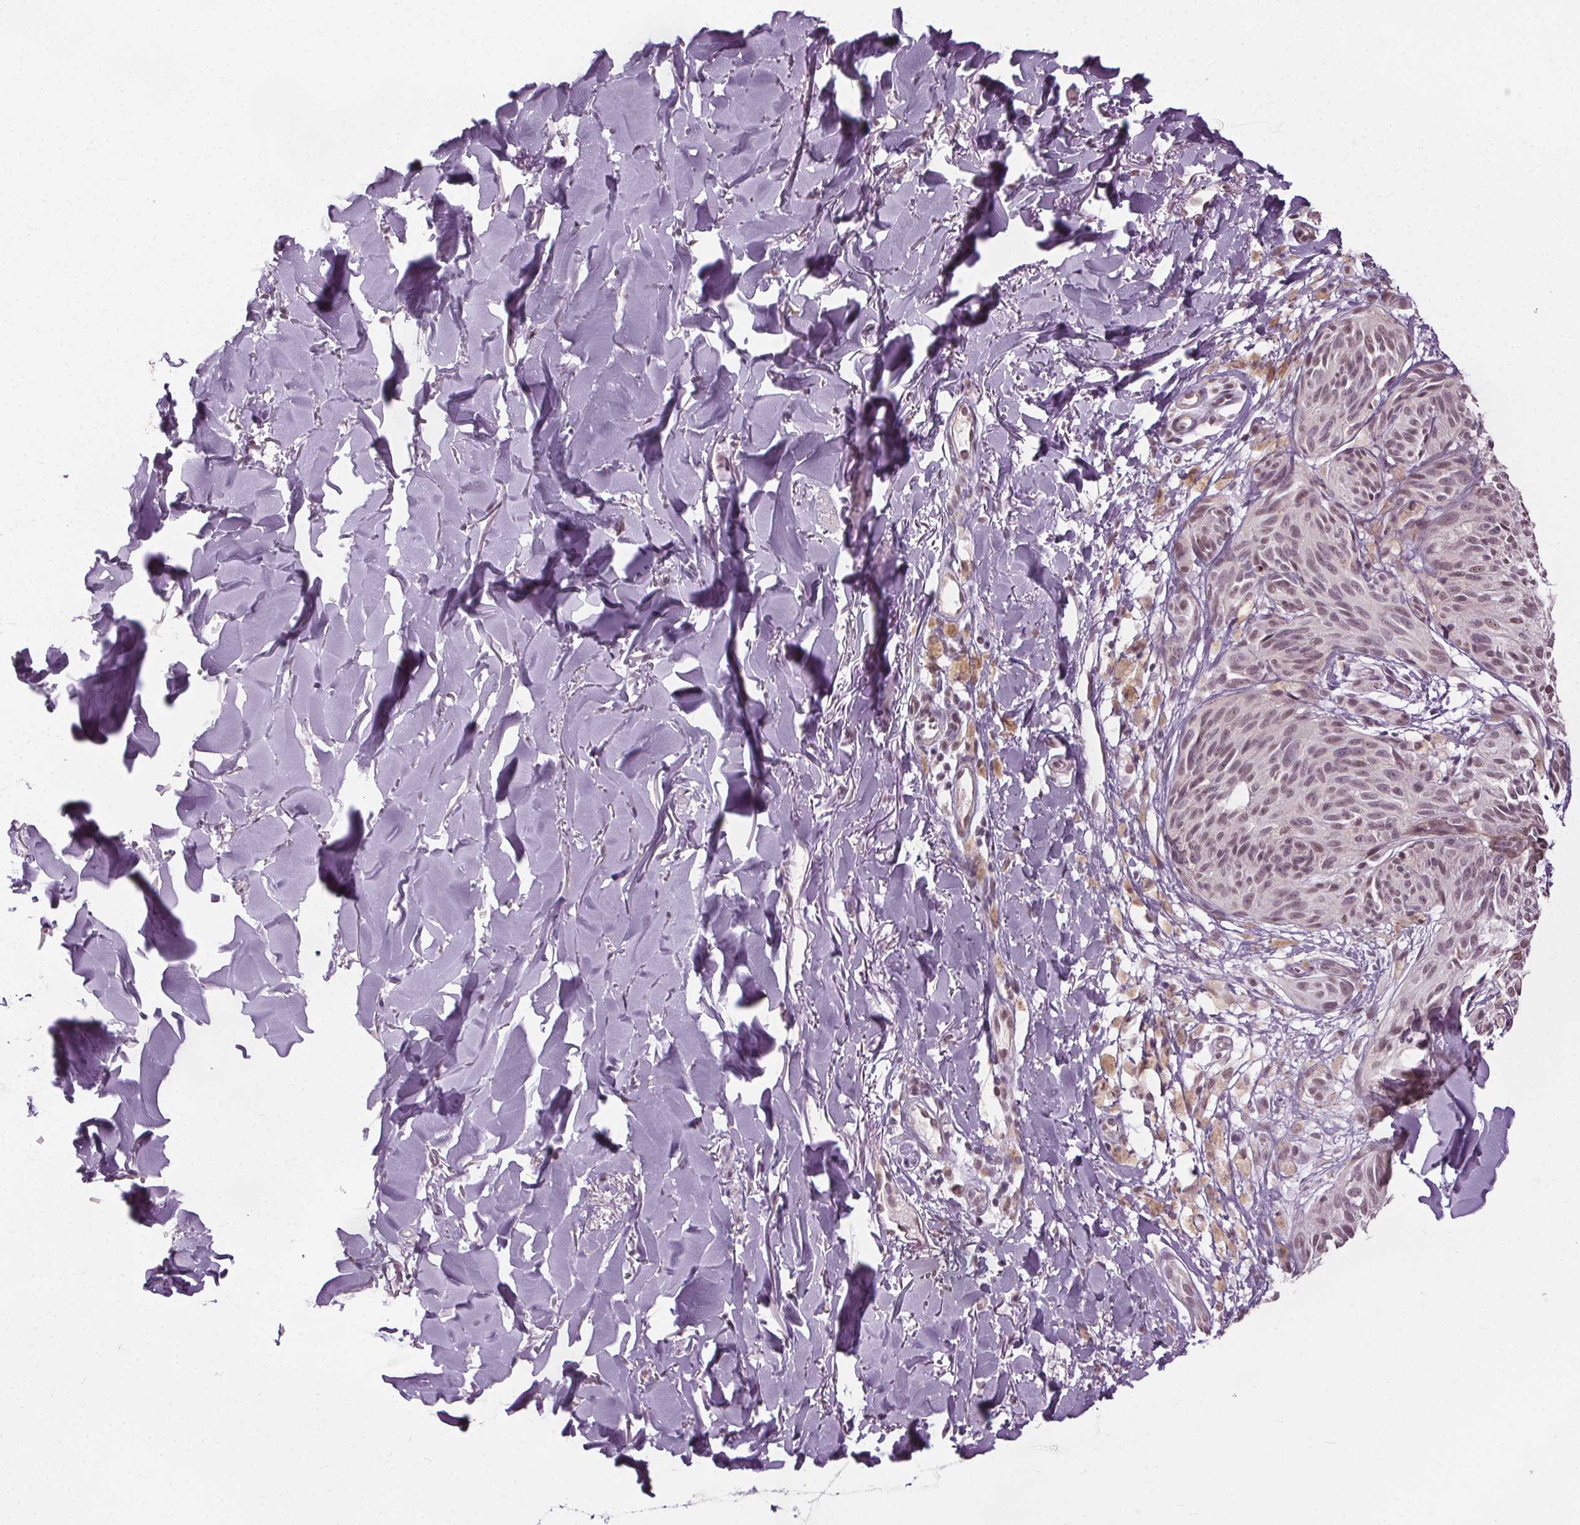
{"staining": {"intensity": "weak", "quantity": "25%-75%", "location": "nuclear"}, "tissue": "melanoma", "cell_type": "Tumor cells", "image_type": "cancer", "snomed": [{"axis": "morphology", "description": "Malignant melanoma, NOS"}, {"axis": "topography", "description": "Skin"}], "caption": "Malignant melanoma stained with a brown dye exhibits weak nuclear positive staining in about 25%-75% of tumor cells.", "gene": "CEBPA", "patient": {"sex": "female", "age": 87}}